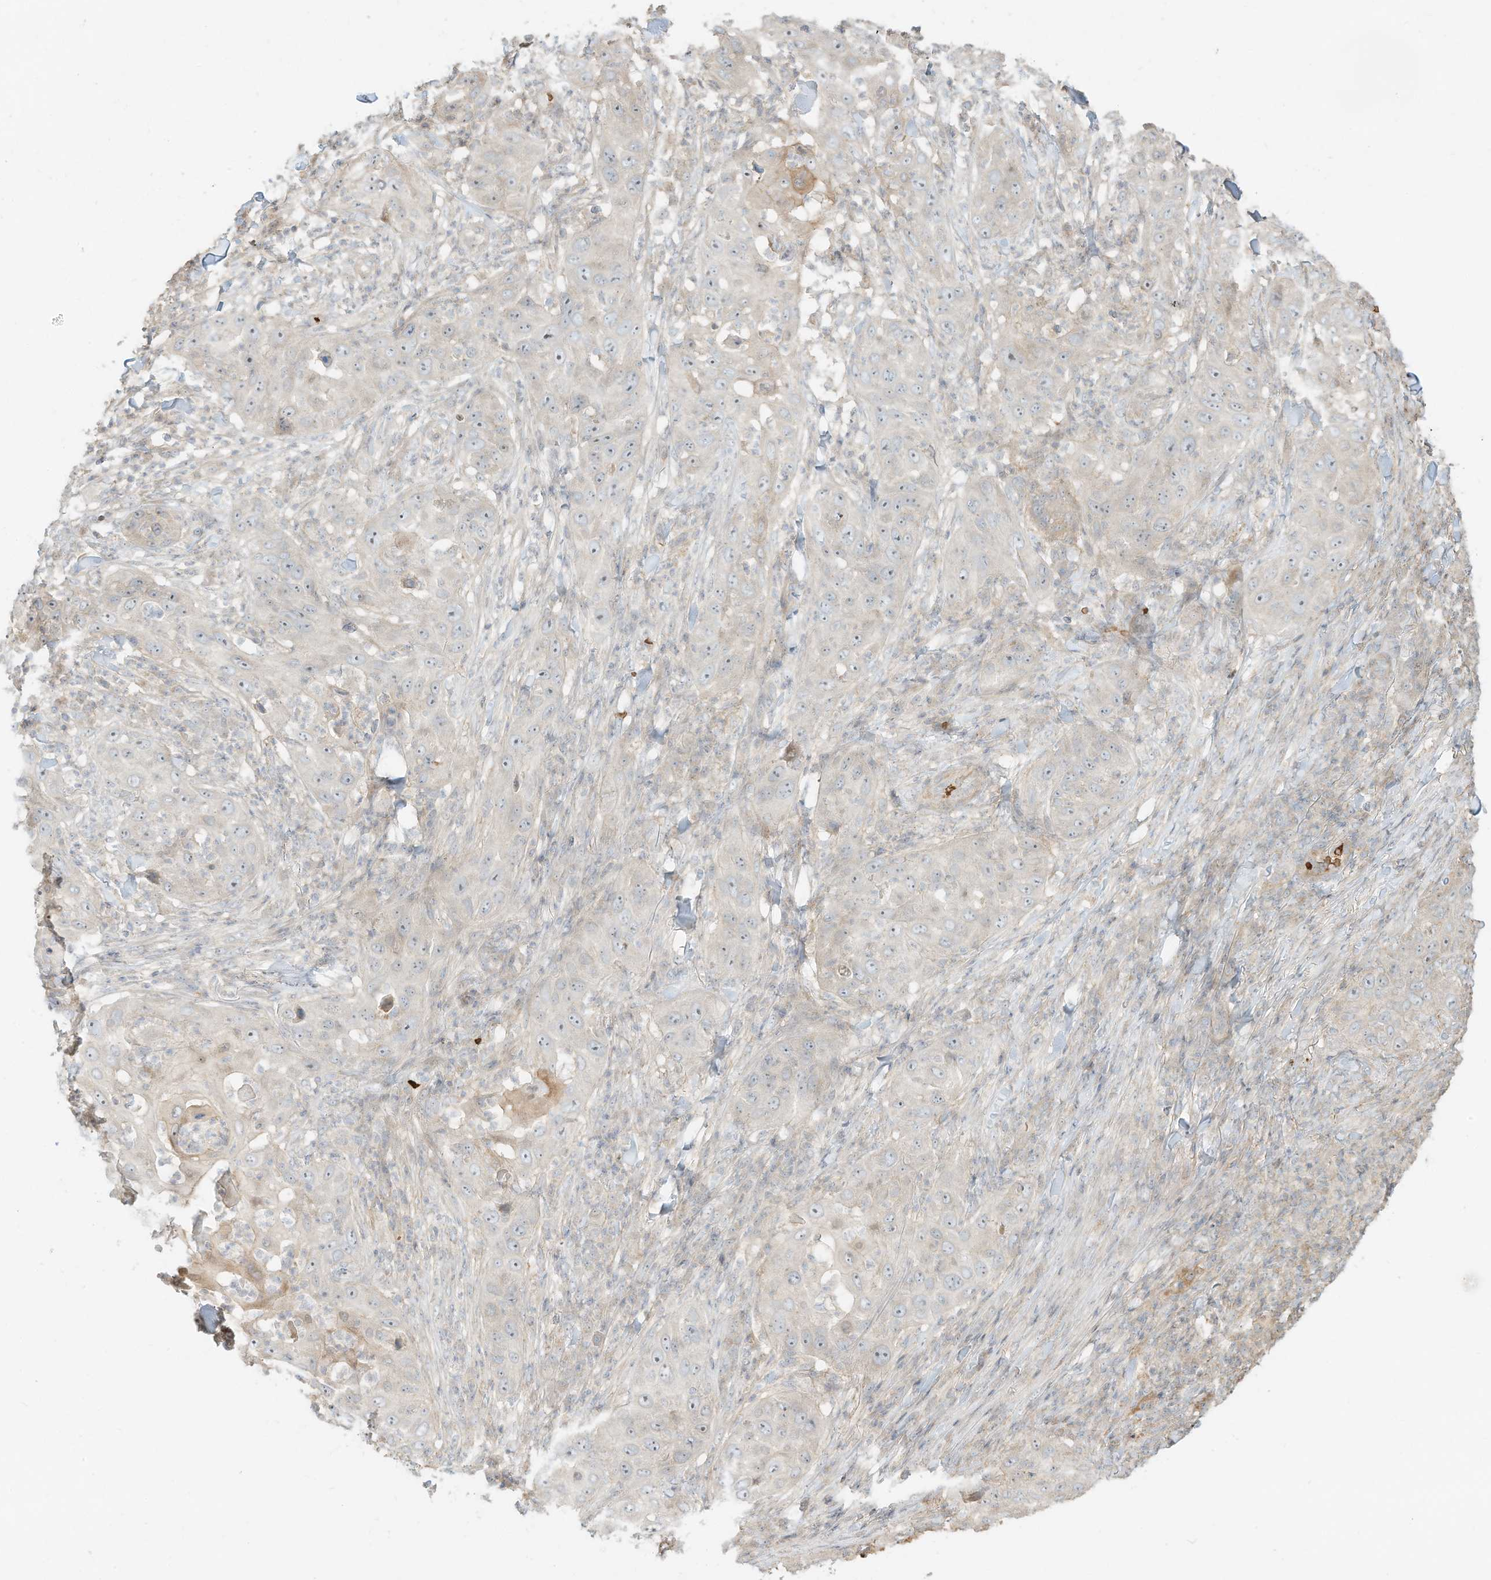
{"staining": {"intensity": "moderate", "quantity": "<25%", "location": "cytoplasmic/membranous"}, "tissue": "skin cancer", "cell_type": "Tumor cells", "image_type": "cancer", "snomed": [{"axis": "morphology", "description": "Squamous cell carcinoma, NOS"}, {"axis": "topography", "description": "Skin"}], "caption": "IHC (DAB) staining of human skin cancer exhibits moderate cytoplasmic/membranous protein positivity in approximately <25% of tumor cells. (Brightfield microscopy of DAB IHC at high magnification).", "gene": "OFD1", "patient": {"sex": "female", "age": 44}}